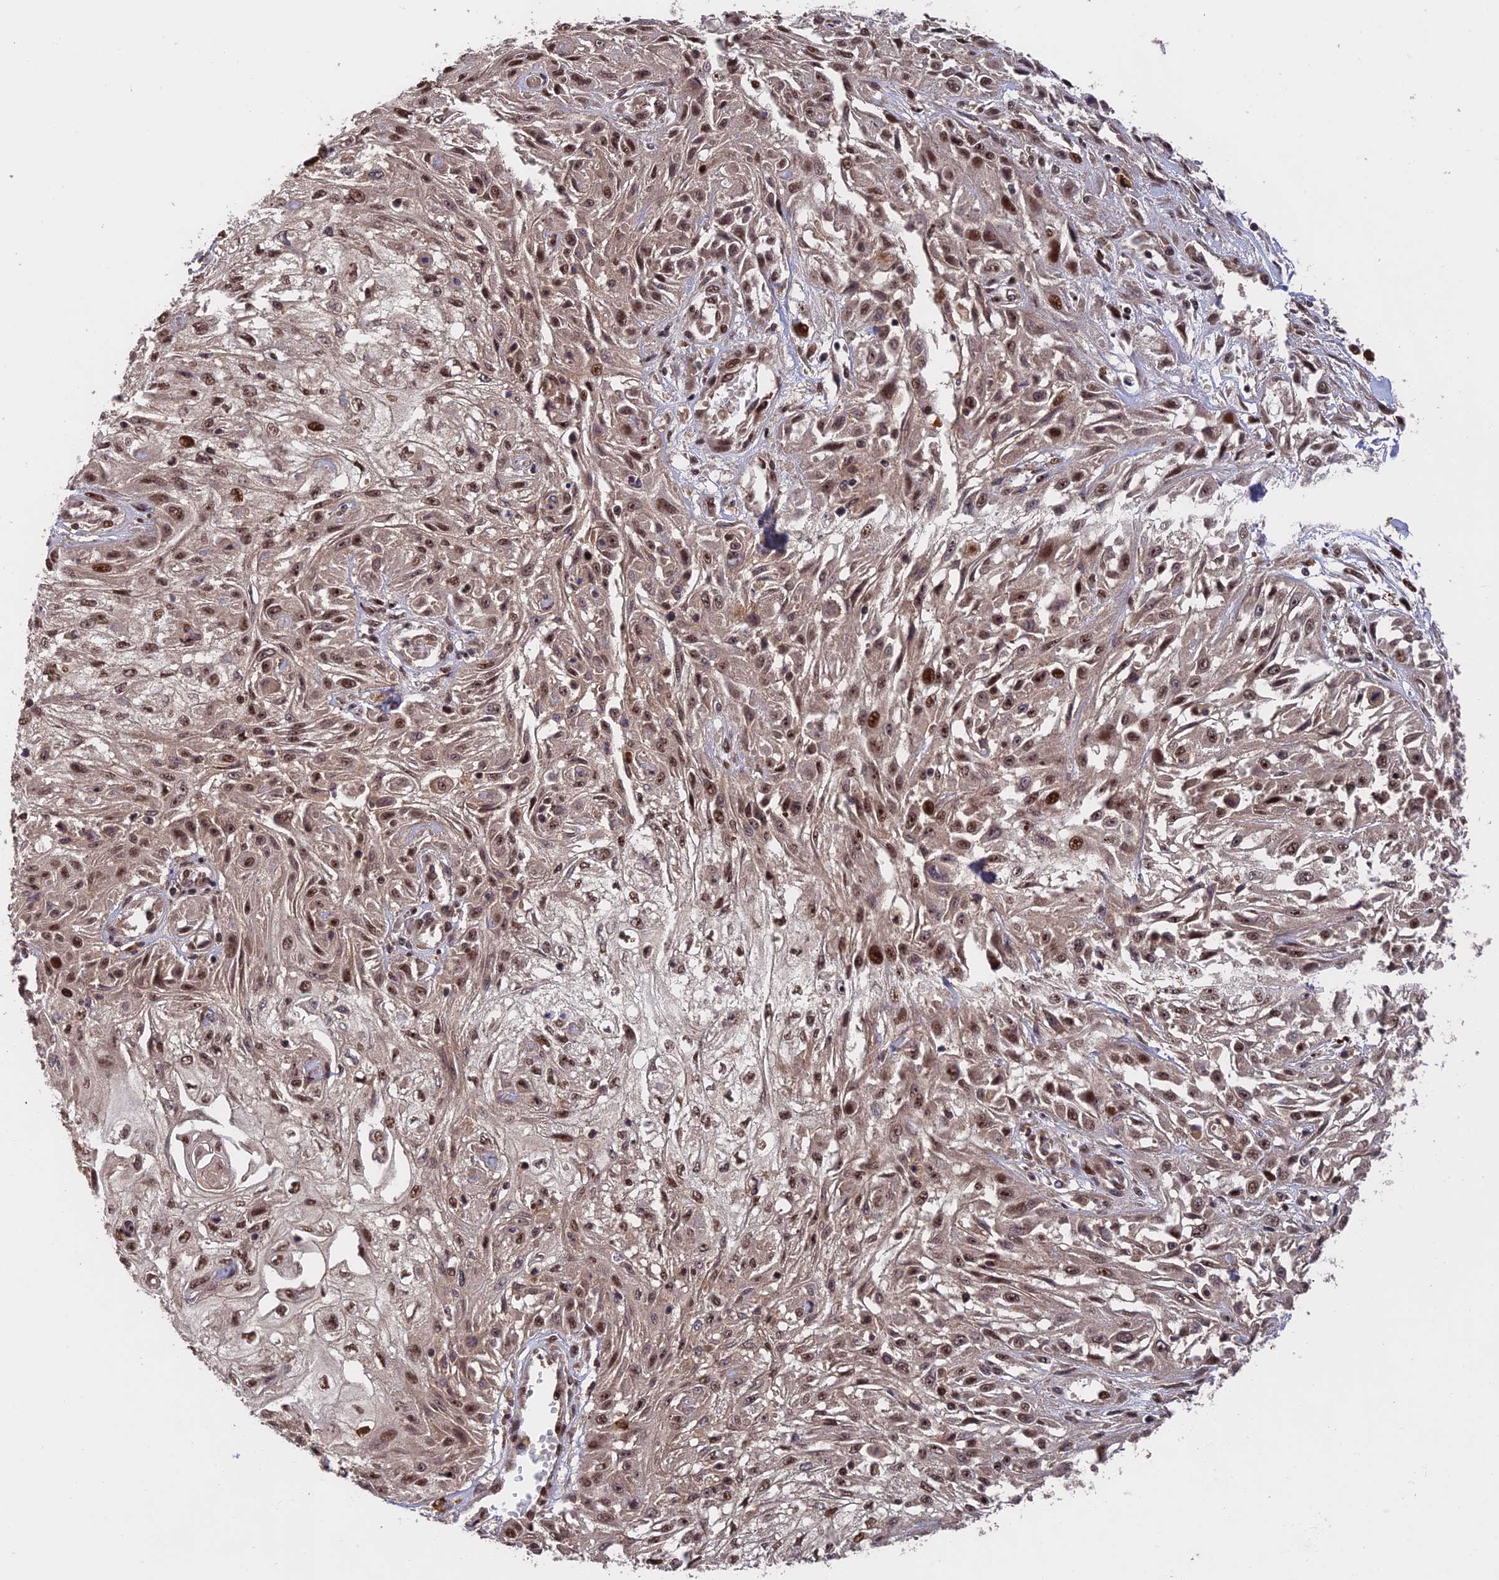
{"staining": {"intensity": "moderate", "quantity": ">75%", "location": "nuclear"}, "tissue": "skin cancer", "cell_type": "Tumor cells", "image_type": "cancer", "snomed": [{"axis": "morphology", "description": "Squamous cell carcinoma, NOS"}, {"axis": "morphology", "description": "Squamous cell carcinoma, metastatic, NOS"}, {"axis": "topography", "description": "Skin"}, {"axis": "topography", "description": "Lymph node"}], "caption": "Immunohistochemistry (IHC) staining of skin cancer, which reveals medium levels of moderate nuclear expression in about >75% of tumor cells indicating moderate nuclear protein positivity. The staining was performed using DAB (brown) for protein detection and nuclei were counterstained in hematoxylin (blue).", "gene": "OSBPL1A", "patient": {"sex": "male", "age": 75}}